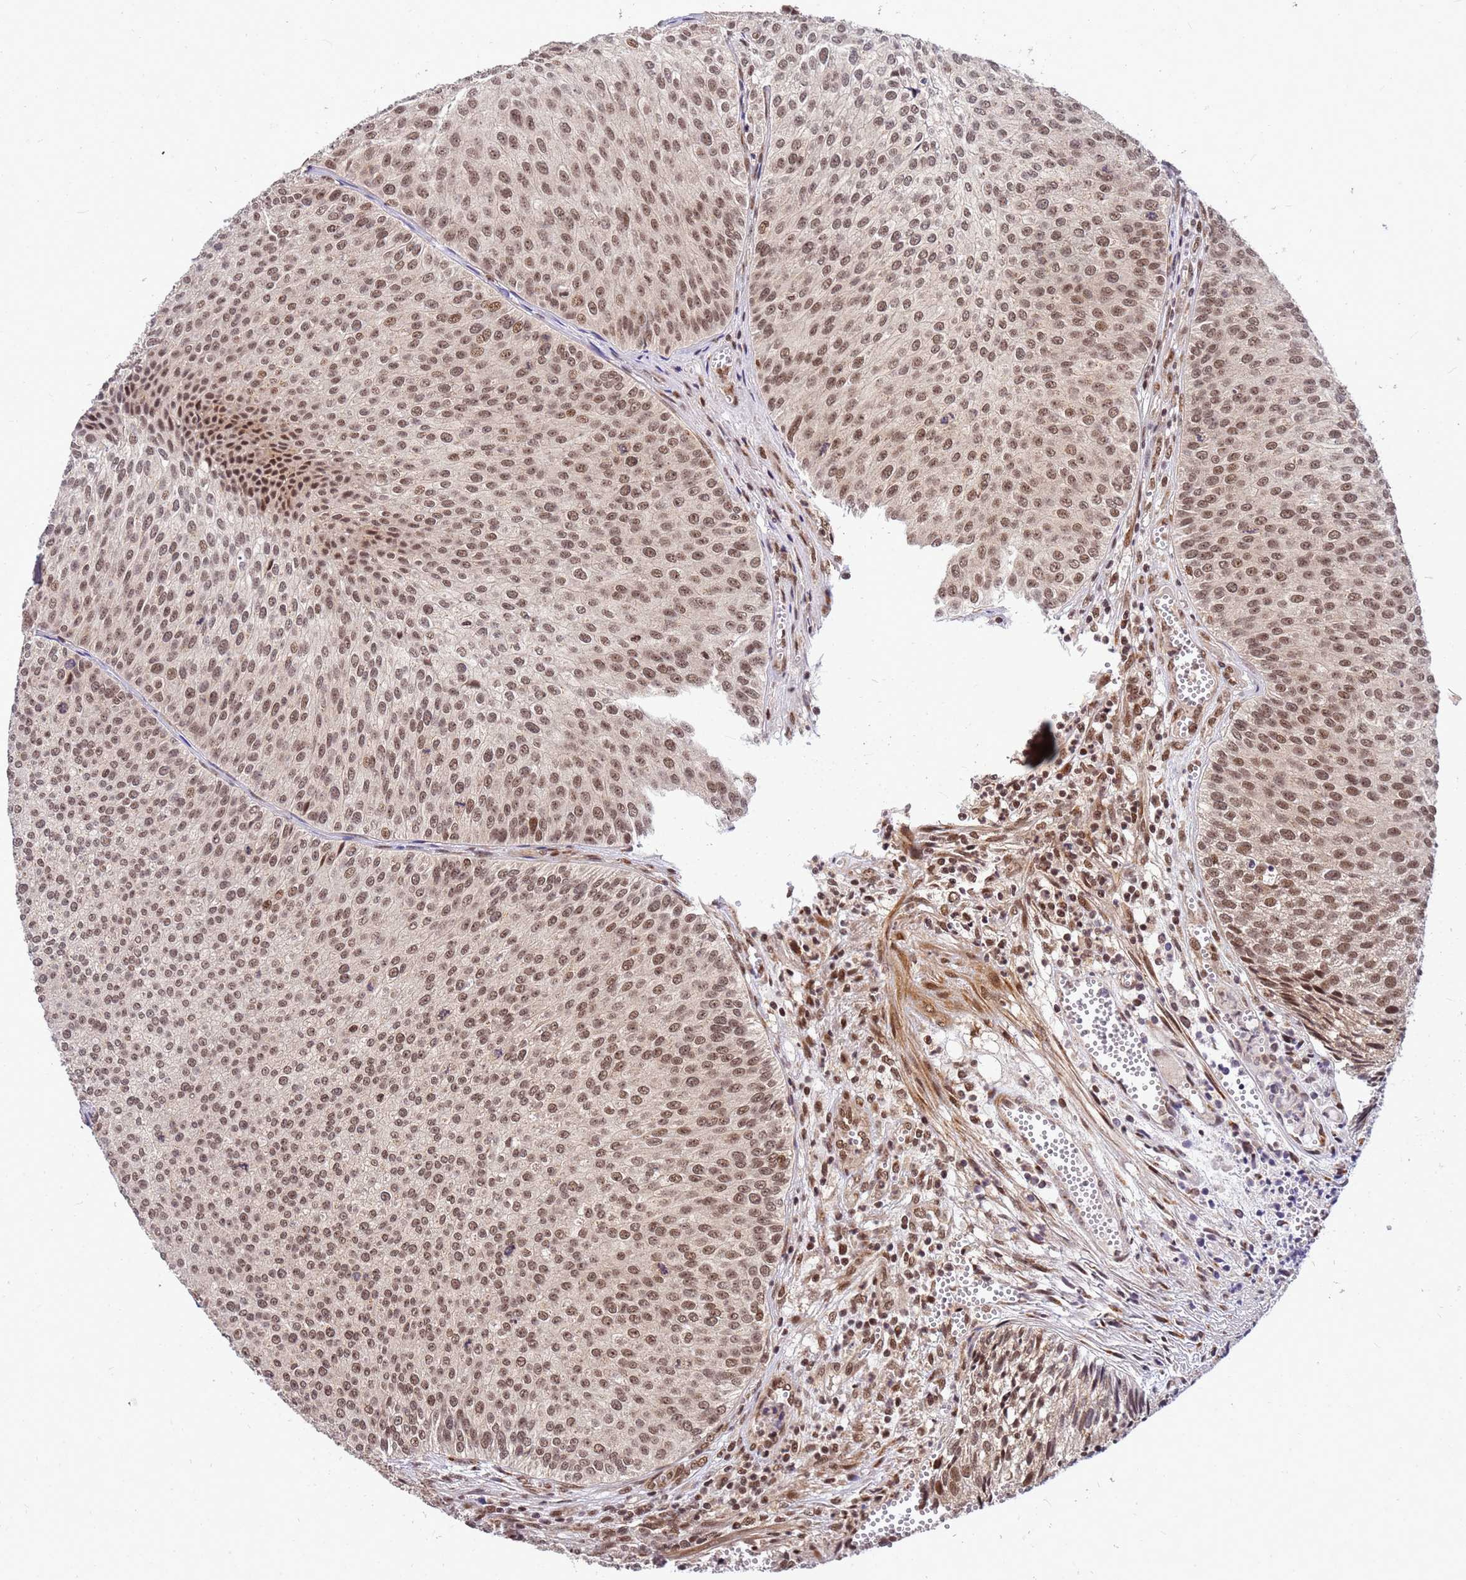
{"staining": {"intensity": "moderate", "quantity": ">75%", "location": "nuclear"}, "tissue": "urothelial cancer", "cell_type": "Tumor cells", "image_type": "cancer", "snomed": [{"axis": "morphology", "description": "Urothelial carcinoma, Low grade"}, {"axis": "topography", "description": "Urinary bladder"}], "caption": "The image reveals staining of urothelial cancer, revealing moderate nuclear protein expression (brown color) within tumor cells.", "gene": "NCBP2", "patient": {"sex": "male", "age": 84}}